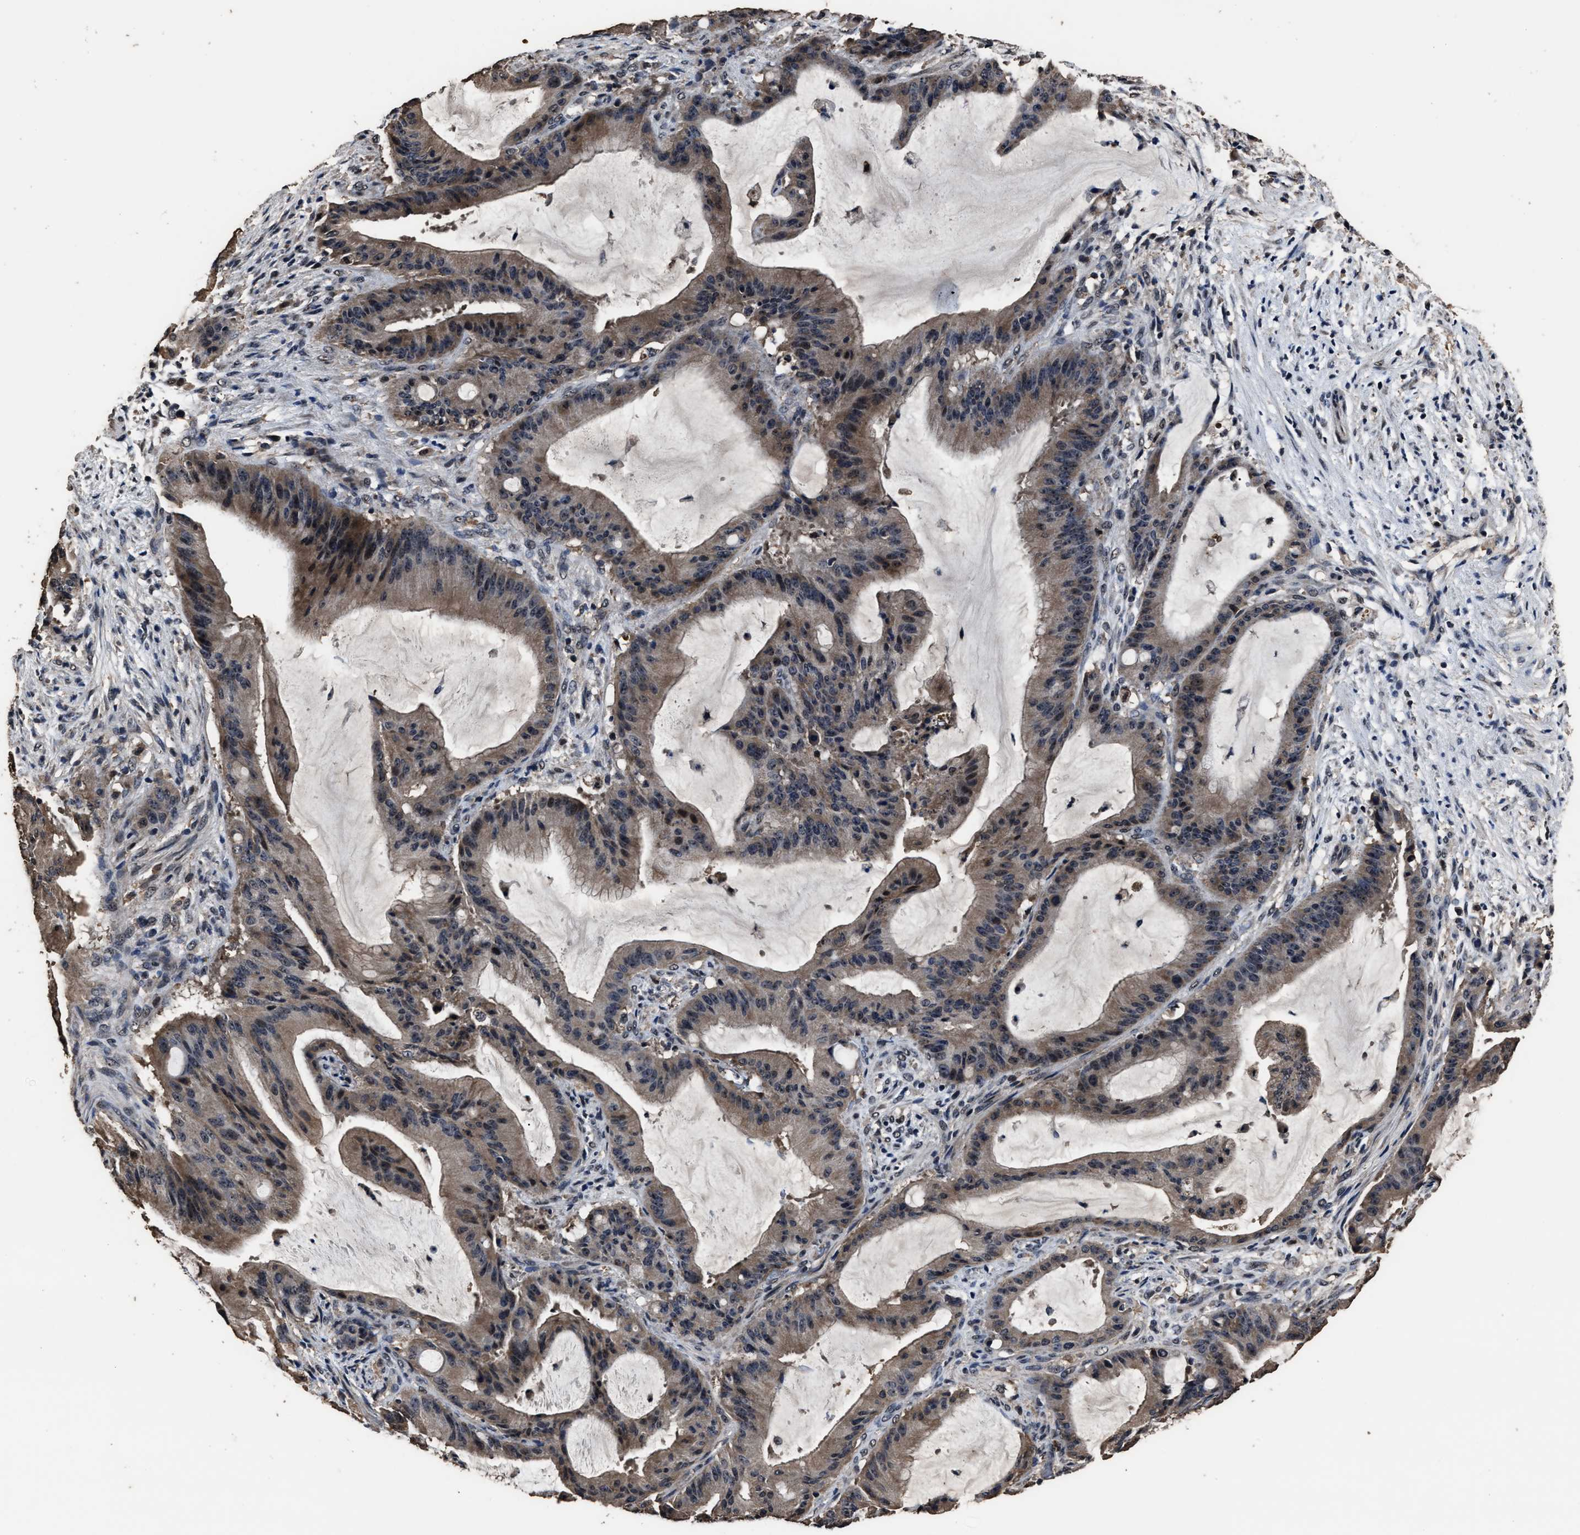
{"staining": {"intensity": "moderate", "quantity": ">75%", "location": "cytoplasmic/membranous,nuclear"}, "tissue": "liver cancer", "cell_type": "Tumor cells", "image_type": "cancer", "snomed": [{"axis": "morphology", "description": "Normal tissue, NOS"}, {"axis": "morphology", "description": "Cholangiocarcinoma"}, {"axis": "topography", "description": "Liver"}, {"axis": "topography", "description": "Peripheral nerve tissue"}], "caption": "Immunohistochemical staining of human liver cancer (cholangiocarcinoma) shows moderate cytoplasmic/membranous and nuclear protein staining in about >75% of tumor cells. The staining was performed using DAB (3,3'-diaminobenzidine) to visualize the protein expression in brown, while the nuclei were stained in blue with hematoxylin (Magnification: 20x).", "gene": "RSBN1L", "patient": {"sex": "female", "age": 73}}